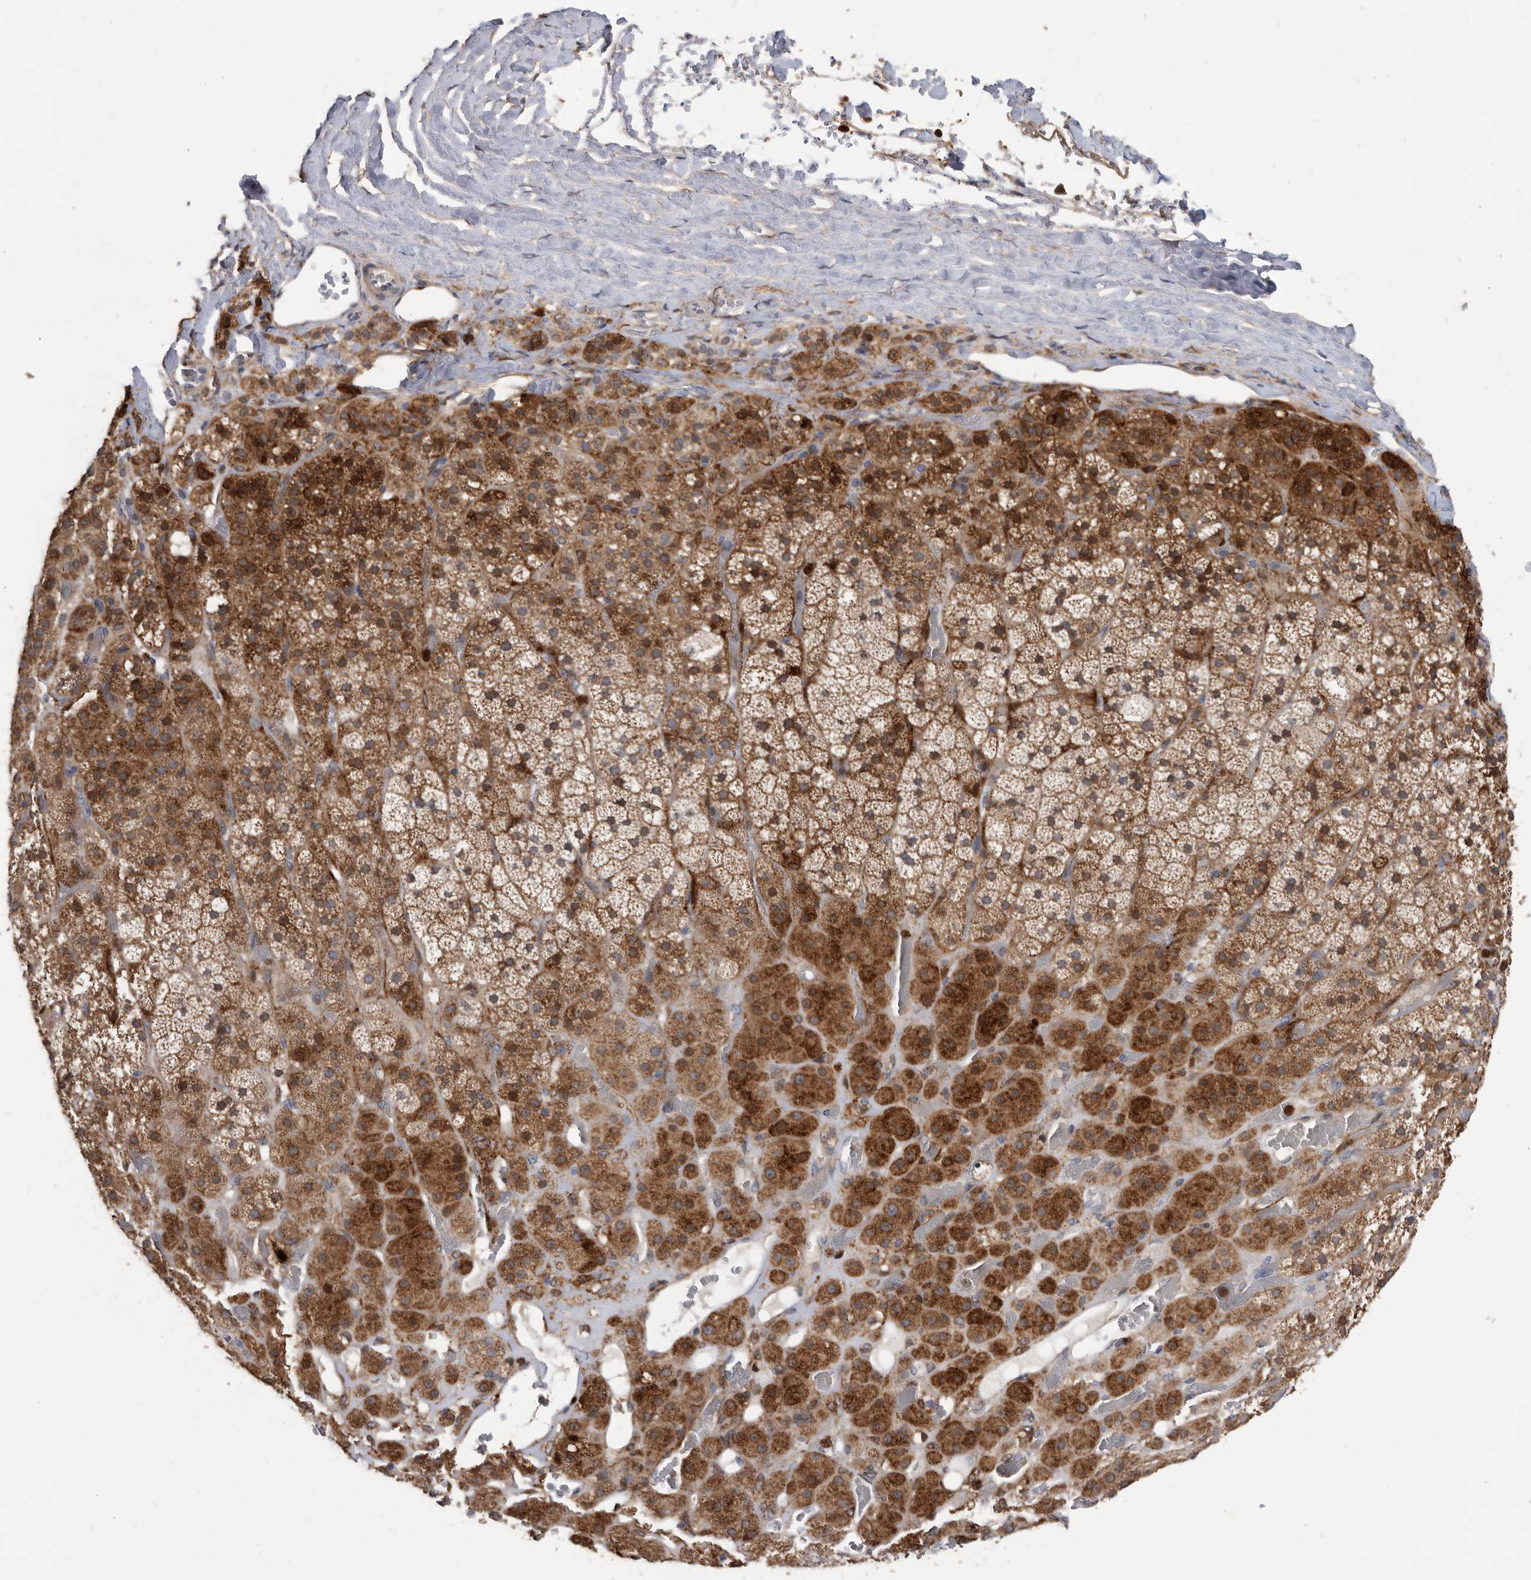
{"staining": {"intensity": "strong", "quantity": ">75%", "location": "cytoplasmic/membranous"}, "tissue": "adrenal gland", "cell_type": "Glandular cells", "image_type": "normal", "snomed": [{"axis": "morphology", "description": "Normal tissue, NOS"}, {"axis": "topography", "description": "Adrenal gland"}], "caption": "There is high levels of strong cytoplasmic/membranous staining in glandular cells of unremarkable adrenal gland, as demonstrated by immunohistochemical staining (brown color).", "gene": "CRISPLD2", "patient": {"sex": "male", "age": 57}}